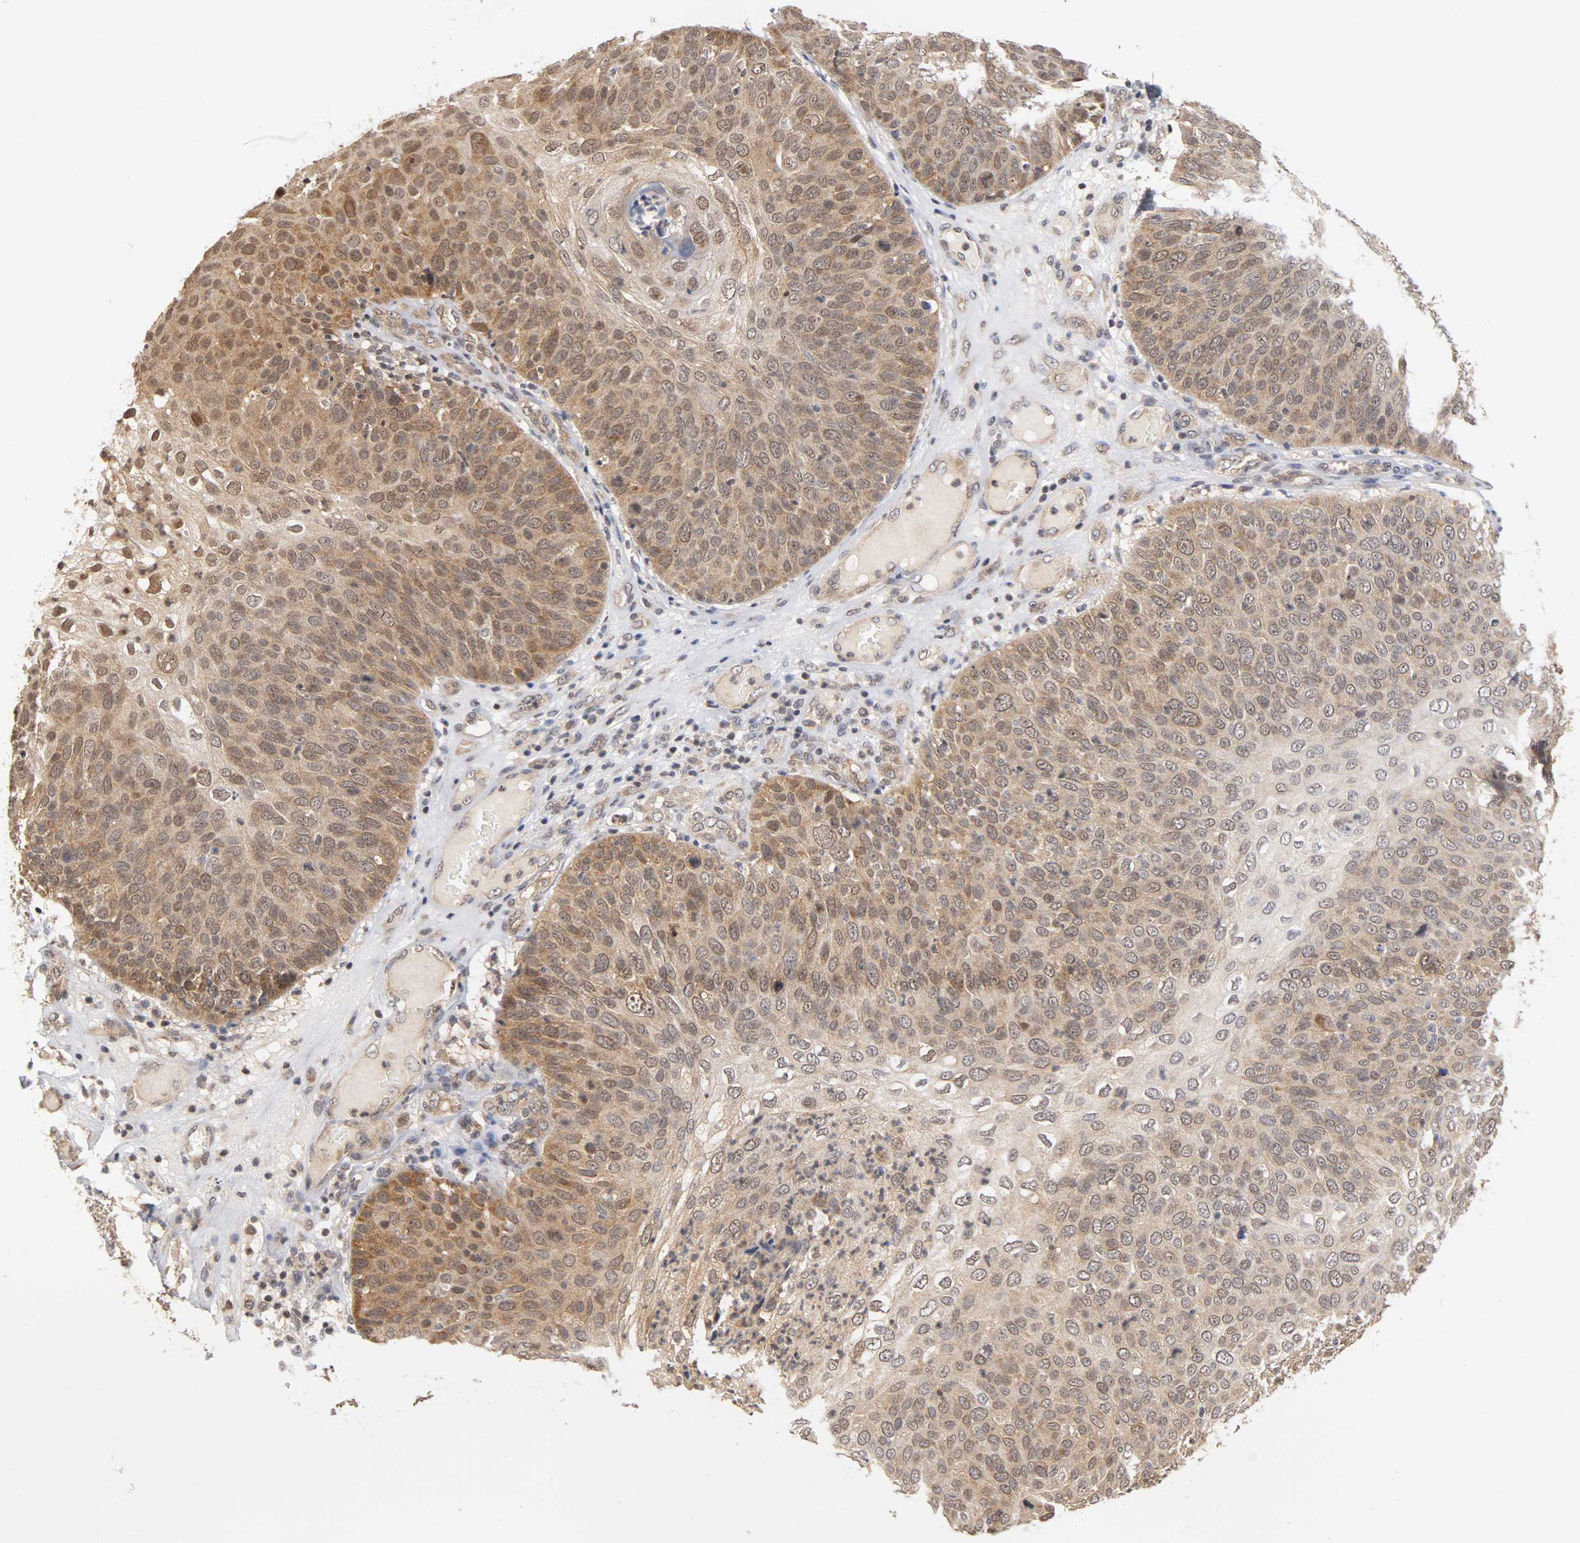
{"staining": {"intensity": "moderate", "quantity": ">75%", "location": "cytoplasmic/membranous,nuclear"}, "tissue": "skin cancer", "cell_type": "Tumor cells", "image_type": "cancer", "snomed": [{"axis": "morphology", "description": "Squamous cell carcinoma, NOS"}, {"axis": "topography", "description": "Skin"}], "caption": "Skin squamous cell carcinoma was stained to show a protein in brown. There is medium levels of moderate cytoplasmic/membranous and nuclear staining in approximately >75% of tumor cells. (IHC, brightfield microscopy, high magnification).", "gene": "UBE2M", "patient": {"sex": "male", "age": 87}}